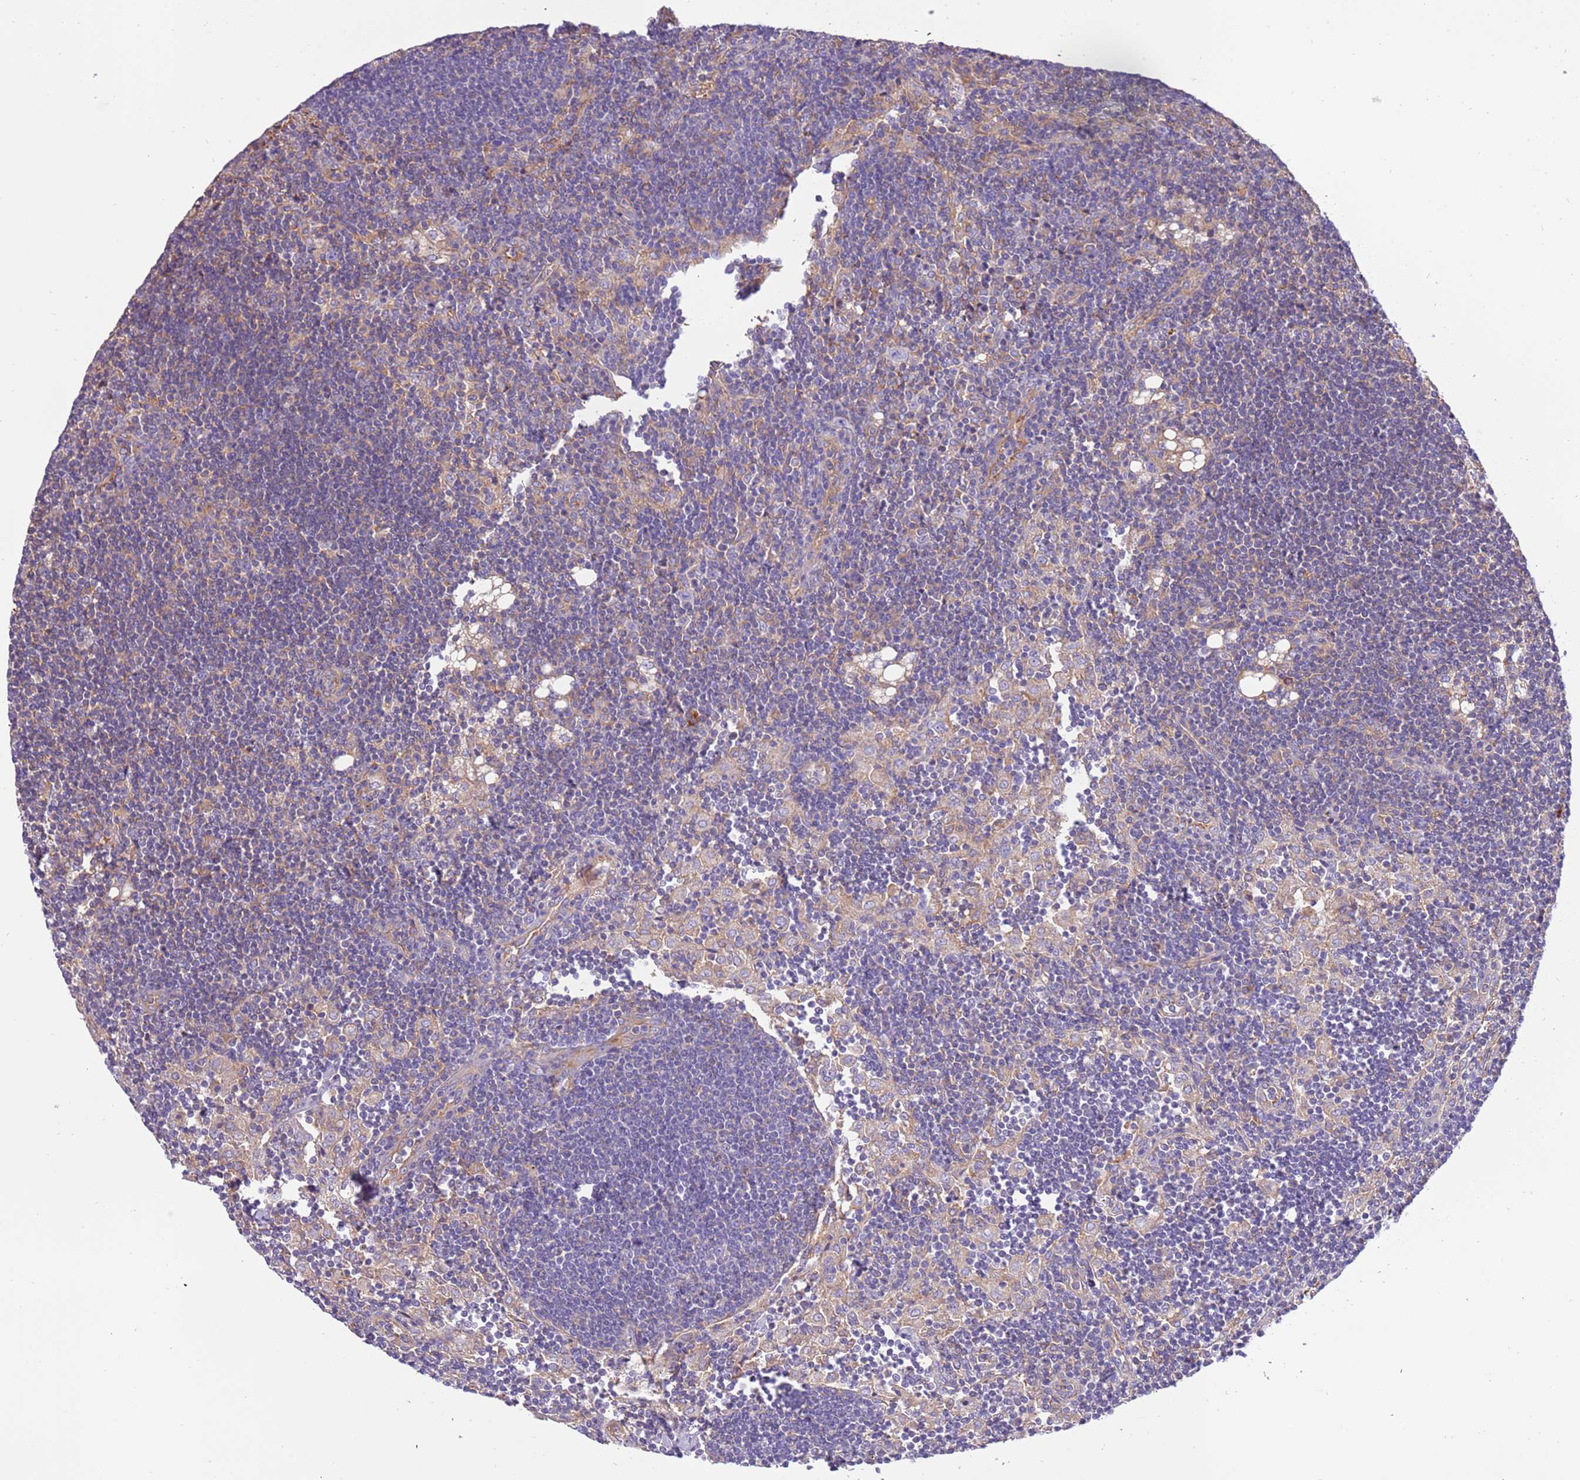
{"staining": {"intensity": "weak", "quantity": "<25%", "location": "cytoplasmic/membranous"}, "tissue": "lymph node", "cell_type": "Germinal center cells", "image_type": "normal", "snomed": [{"axis": "morphology", "description": "Normal tissue, NOS"}, {"axis": "topography", "description": "Lymph node"}], "caption": "IHC histopathology image of normal lymph node stained for a protein (brown), which exhibits no expression in germinal center cells. The staining is performed using DAB brown chromogen with nuclei counter-stained in using hematoxylin.", "gene": "NAALADL1", "patient": {"sex": "male", "age": 24}}